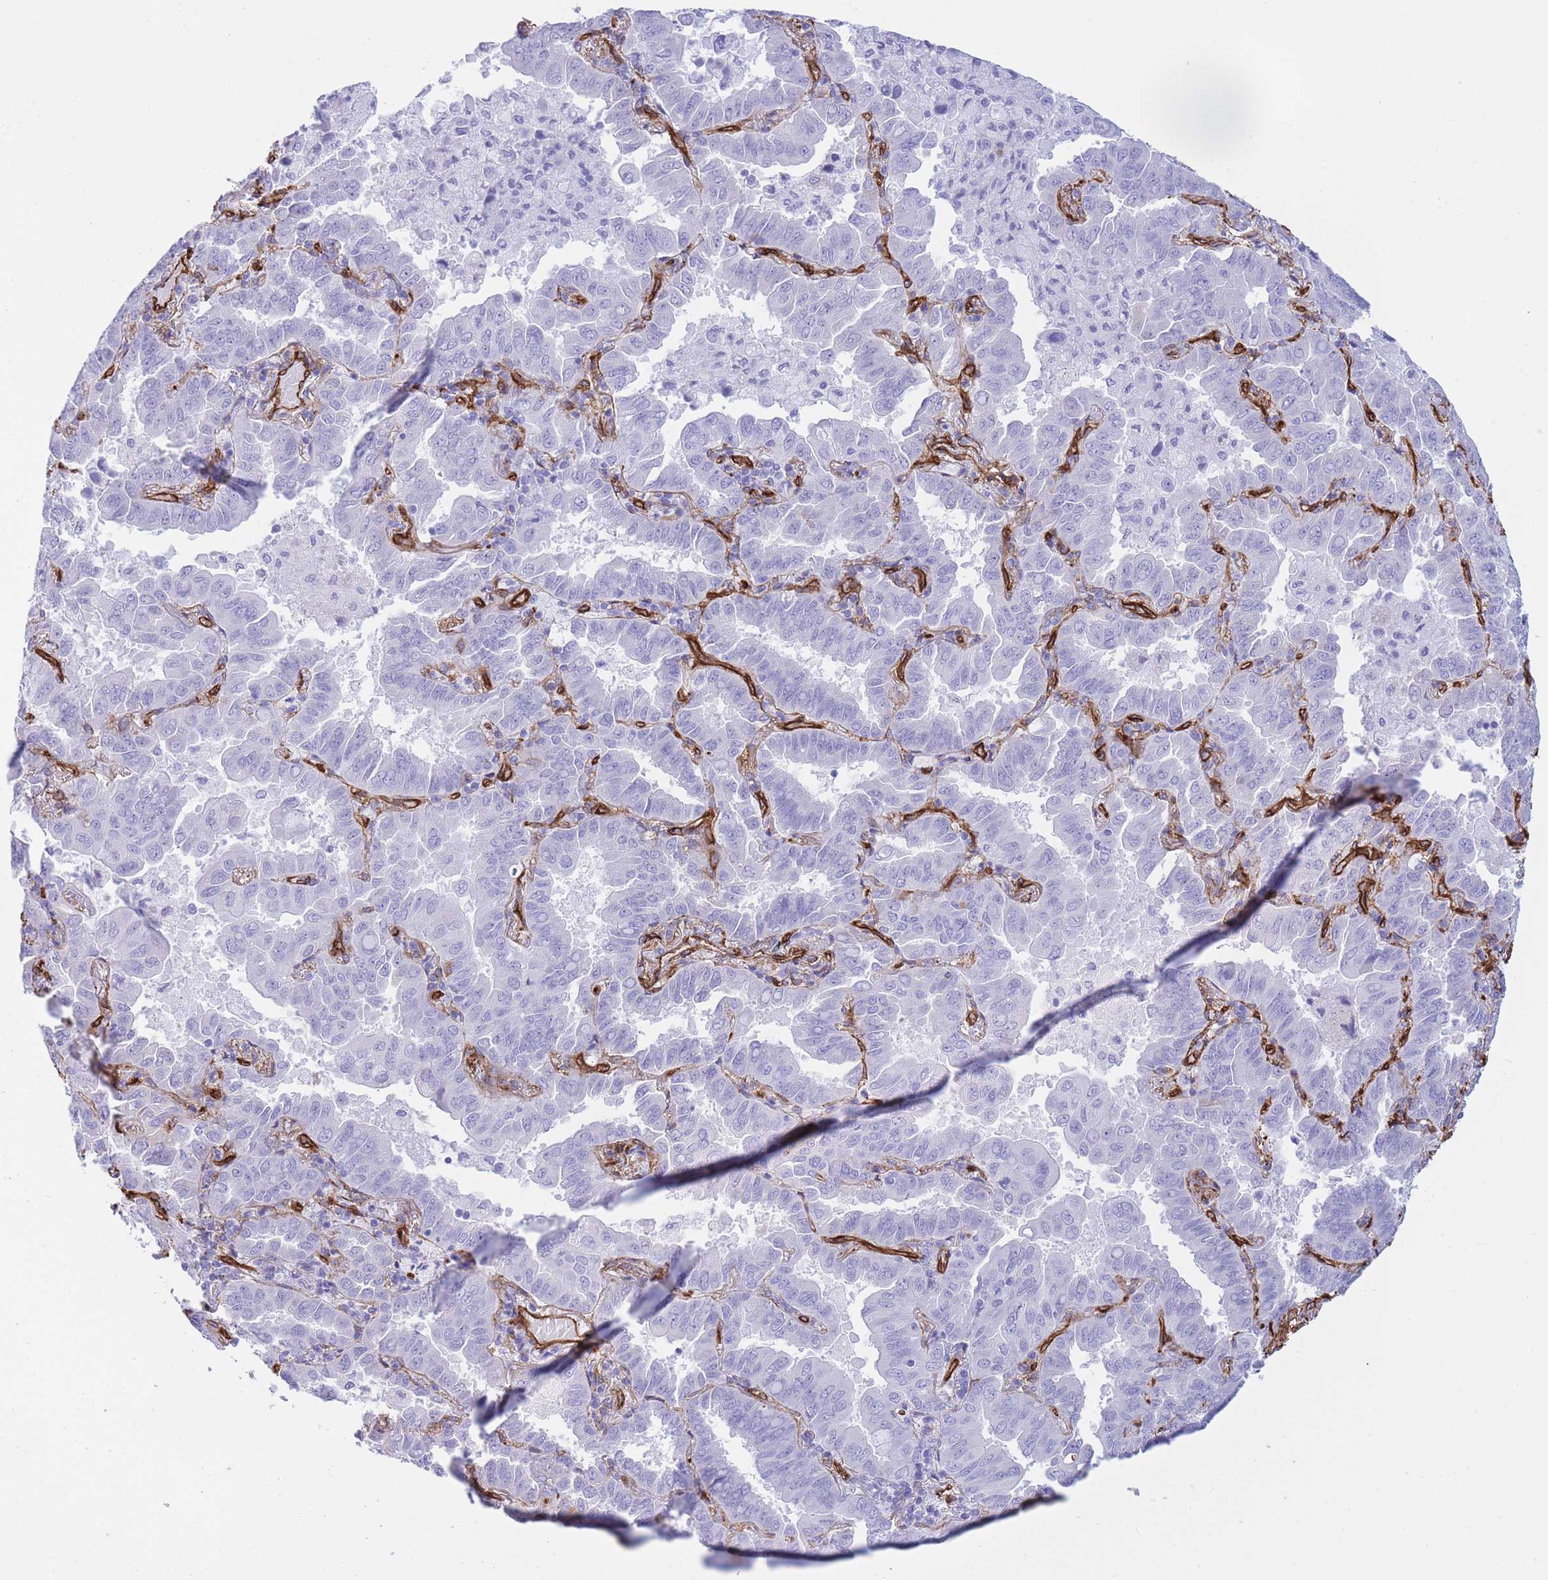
{"staining": {"intensity": "negative", "quantity": "none", "location": "none"}, "tissue": "lung cancer", "cell_type": "Tumor cells", "image_type": "cancer", "snomed": [{"axis": "morphology", "description": "Adenocarcinoma, NOS"}, {"axis": "topography", "description": "Lung"}], "caption": "Human lung cancer (adenocarcinoma) stained for a protein using IHC reveals no expression in tumor cells.", "gene": "CAVIN1", "patient": {"sex": "male", "age": 64}}